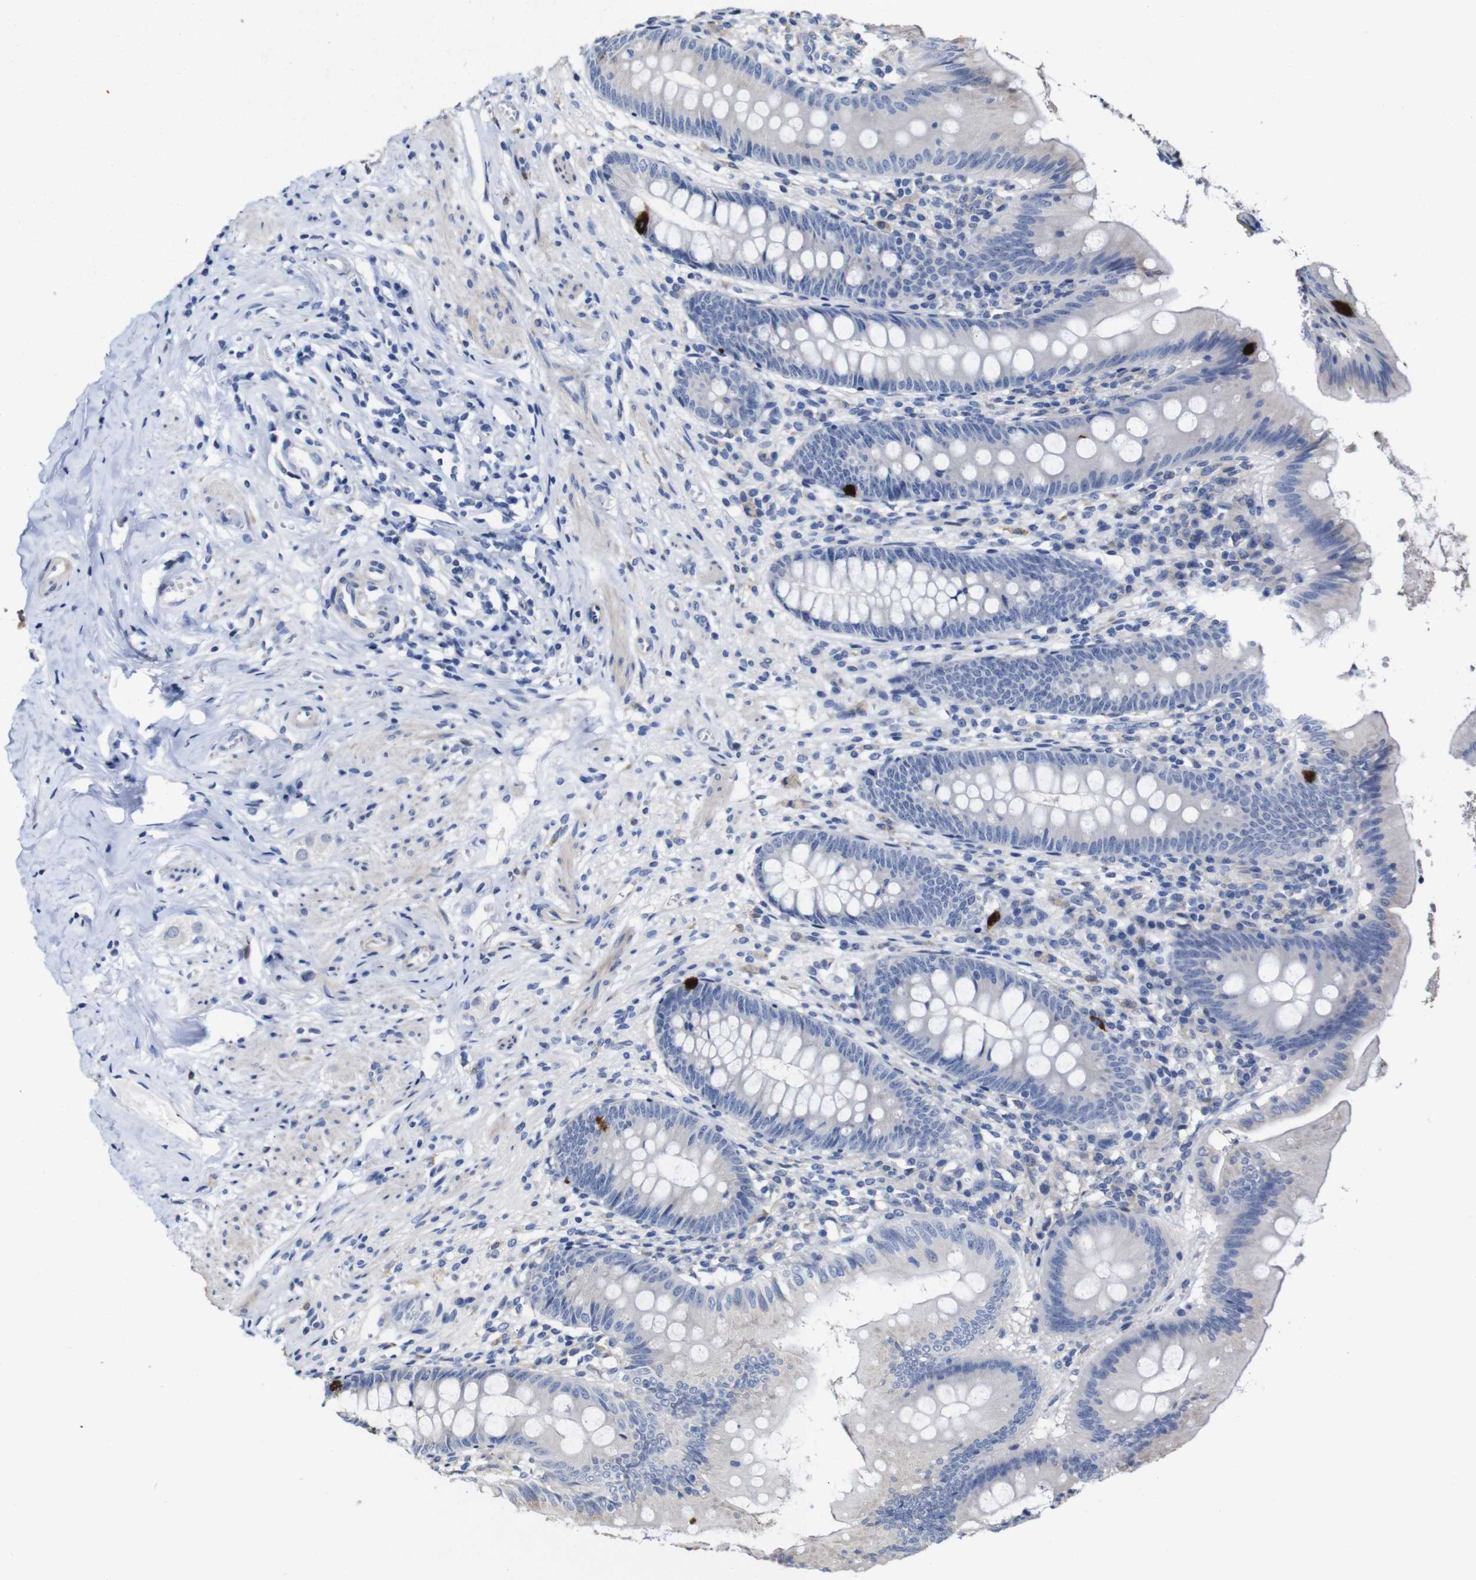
{"staining": {"intensity": "negative", "quantity": "none", "location": "none"}, "tissue": "appendix", "cell_type": "Glandular cells", "image_type": "normal", "snomed": [{"axis": "morphology", "description": "Normal tissue, NOS"}, {"axis": "topography", "description": "Appendix"}], "caption": "A high-resolution micrograph shows IHC staining of normal appendix, which reveals no significant positivity in glandular cells. (DAB (3,3'-diaminobenzidine) immunohistochemistry (IHC), high magnification).", "gene": "TCEAL9", "patient": {"sex": "male", "age": 56}}